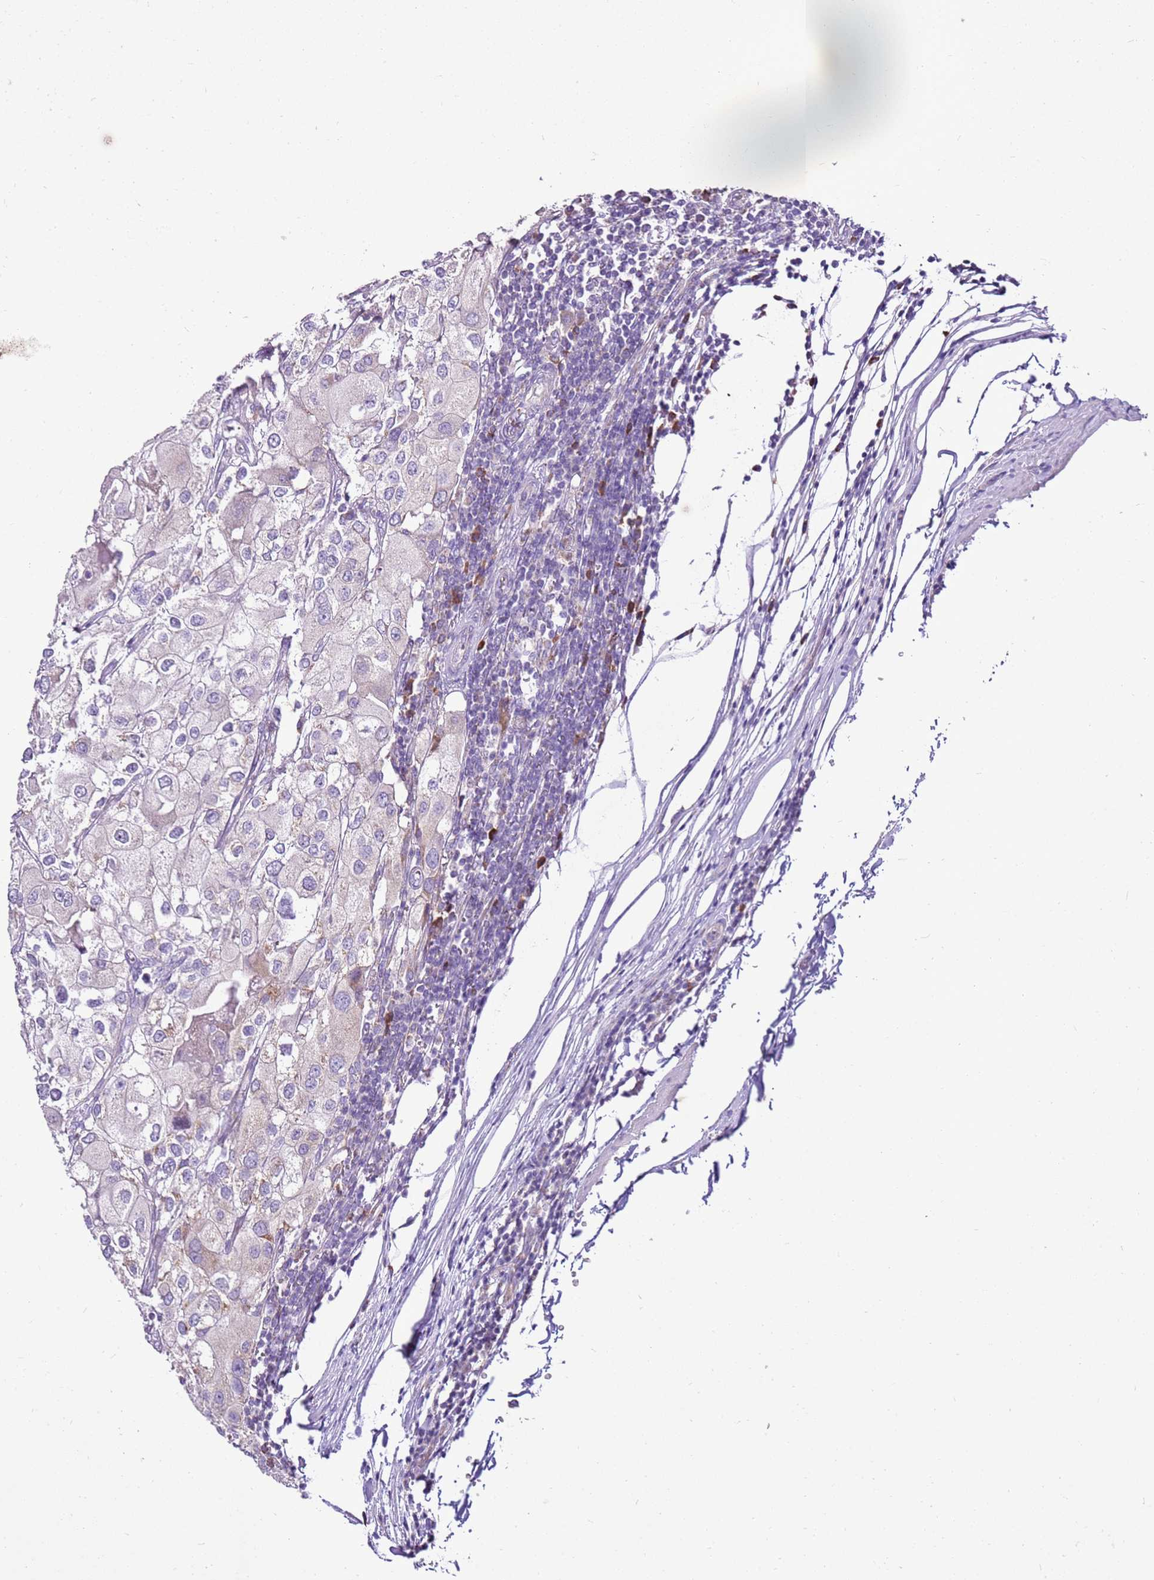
{"staining": {"intensity": "negative", "quantity": "none", "location": "none"}, "tissue": "urothelial cancer", "cell_type": "Tumor cells", "image_type": "cancer", "snomed": [{"axis": "morphology", "description": "Urothelial carcinoma, High grade"}, {"axis": "topography", "description": "Urinary bladder"}], "caption": "This micrograph is of urothelial cancer stained with immunohistochemistry (IHC) to label a protein in brown with the nuclei are counter-stained blue. There is no positivity in tumor cells.", "gene": "MRPL36", "patient": {"sex": "male", "age": 64}}